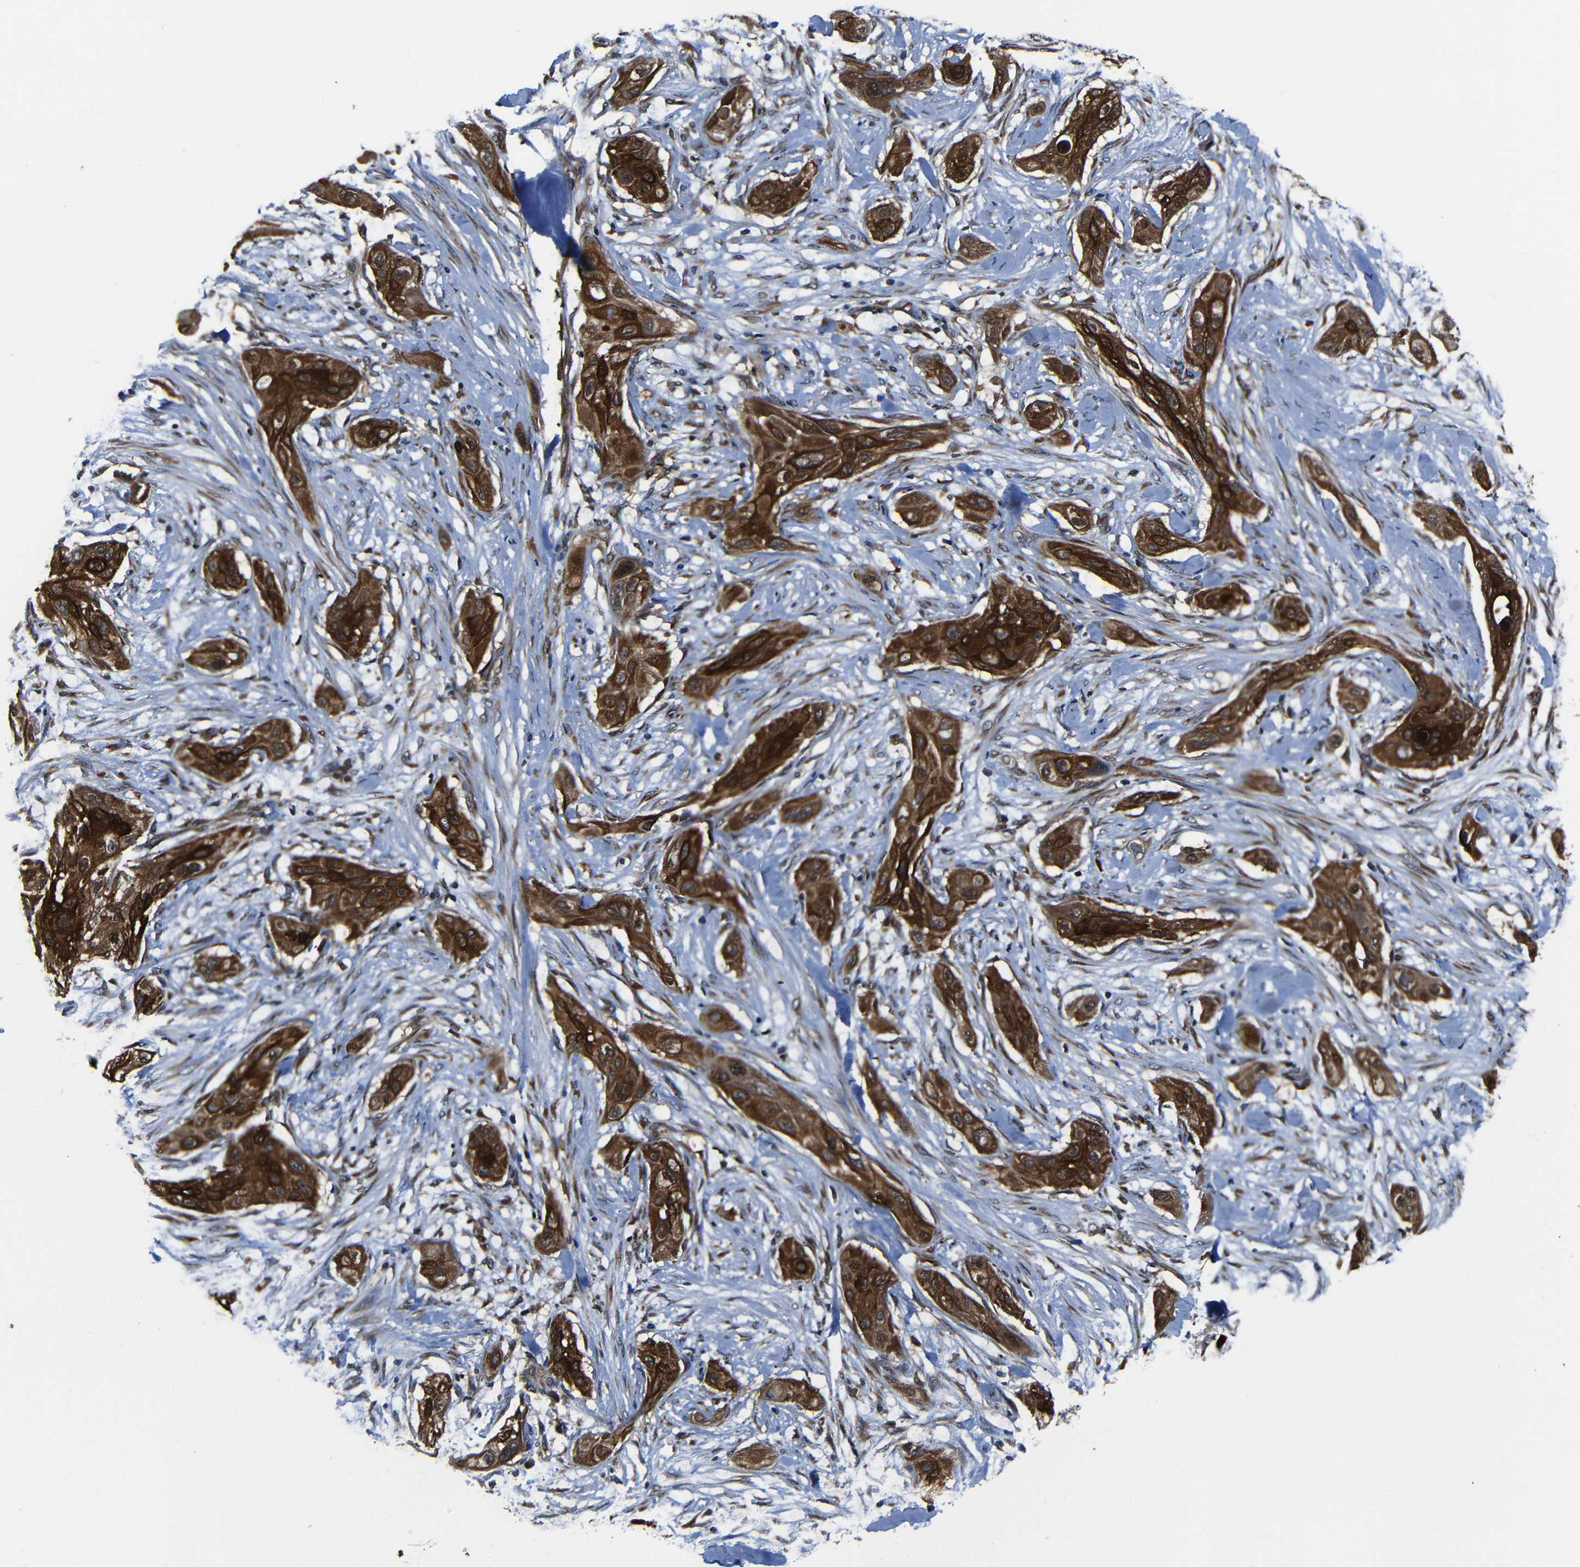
{"staining": {"intensity": "strong", "quantity": ">75%", "location": "cytoplasmic/membranous"}, "tissue": "lung cancer", "cell_type": "Tumor cells", "image_type": "cancer", "snomed": [{"axis": "morphology", "description": "Squamous cell carcinoma, NOS"}, {"axis": "topography", "description": "Lung"}], "caption": "A brown stain highlights strong cytoplasmic/membranous staining of a protein in lung squamous cell carcinoma tumor cells.", "gene": "KIAA0513", "patient": {"sex": "female", "age": 47}}